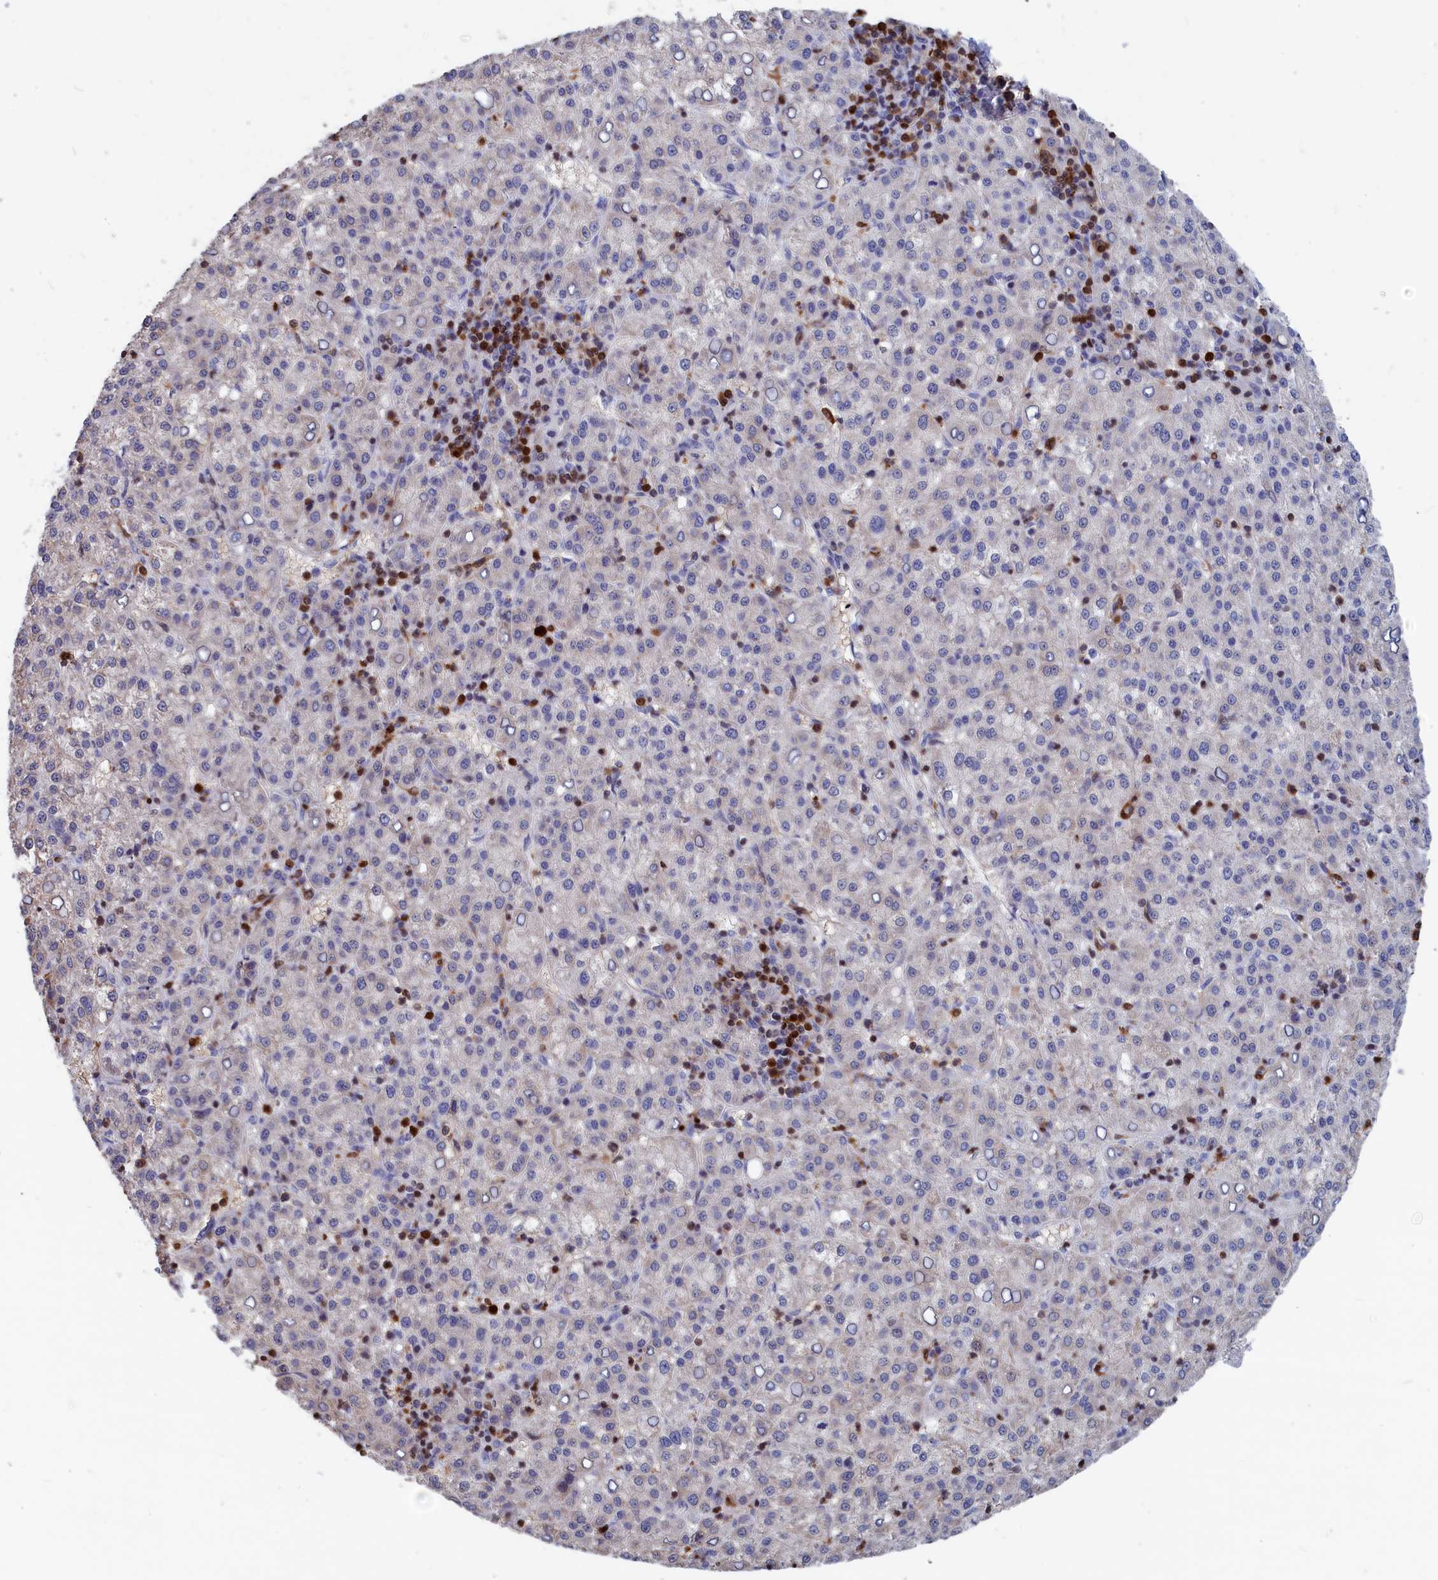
{"staining": {"intensity": "negative", "quantity": "none", "location": "none"}, "tissue": "liver cancer", "cell_type": "Tumor cells", "image_type": "cancer", "snomed": [{"axis": "morphology", "description": "Carcinoma, Hepatocellular, NOS"}, {"axis": "topography", "description": "Liver"}], "caption": "Human liver cancer (hepatocellular carcinoma) stained for a protein using immunohistochemistry displays no positivity in tumor cells.", "gene": "CRIP1", "patient": {"sex": "female", "age": 58}}